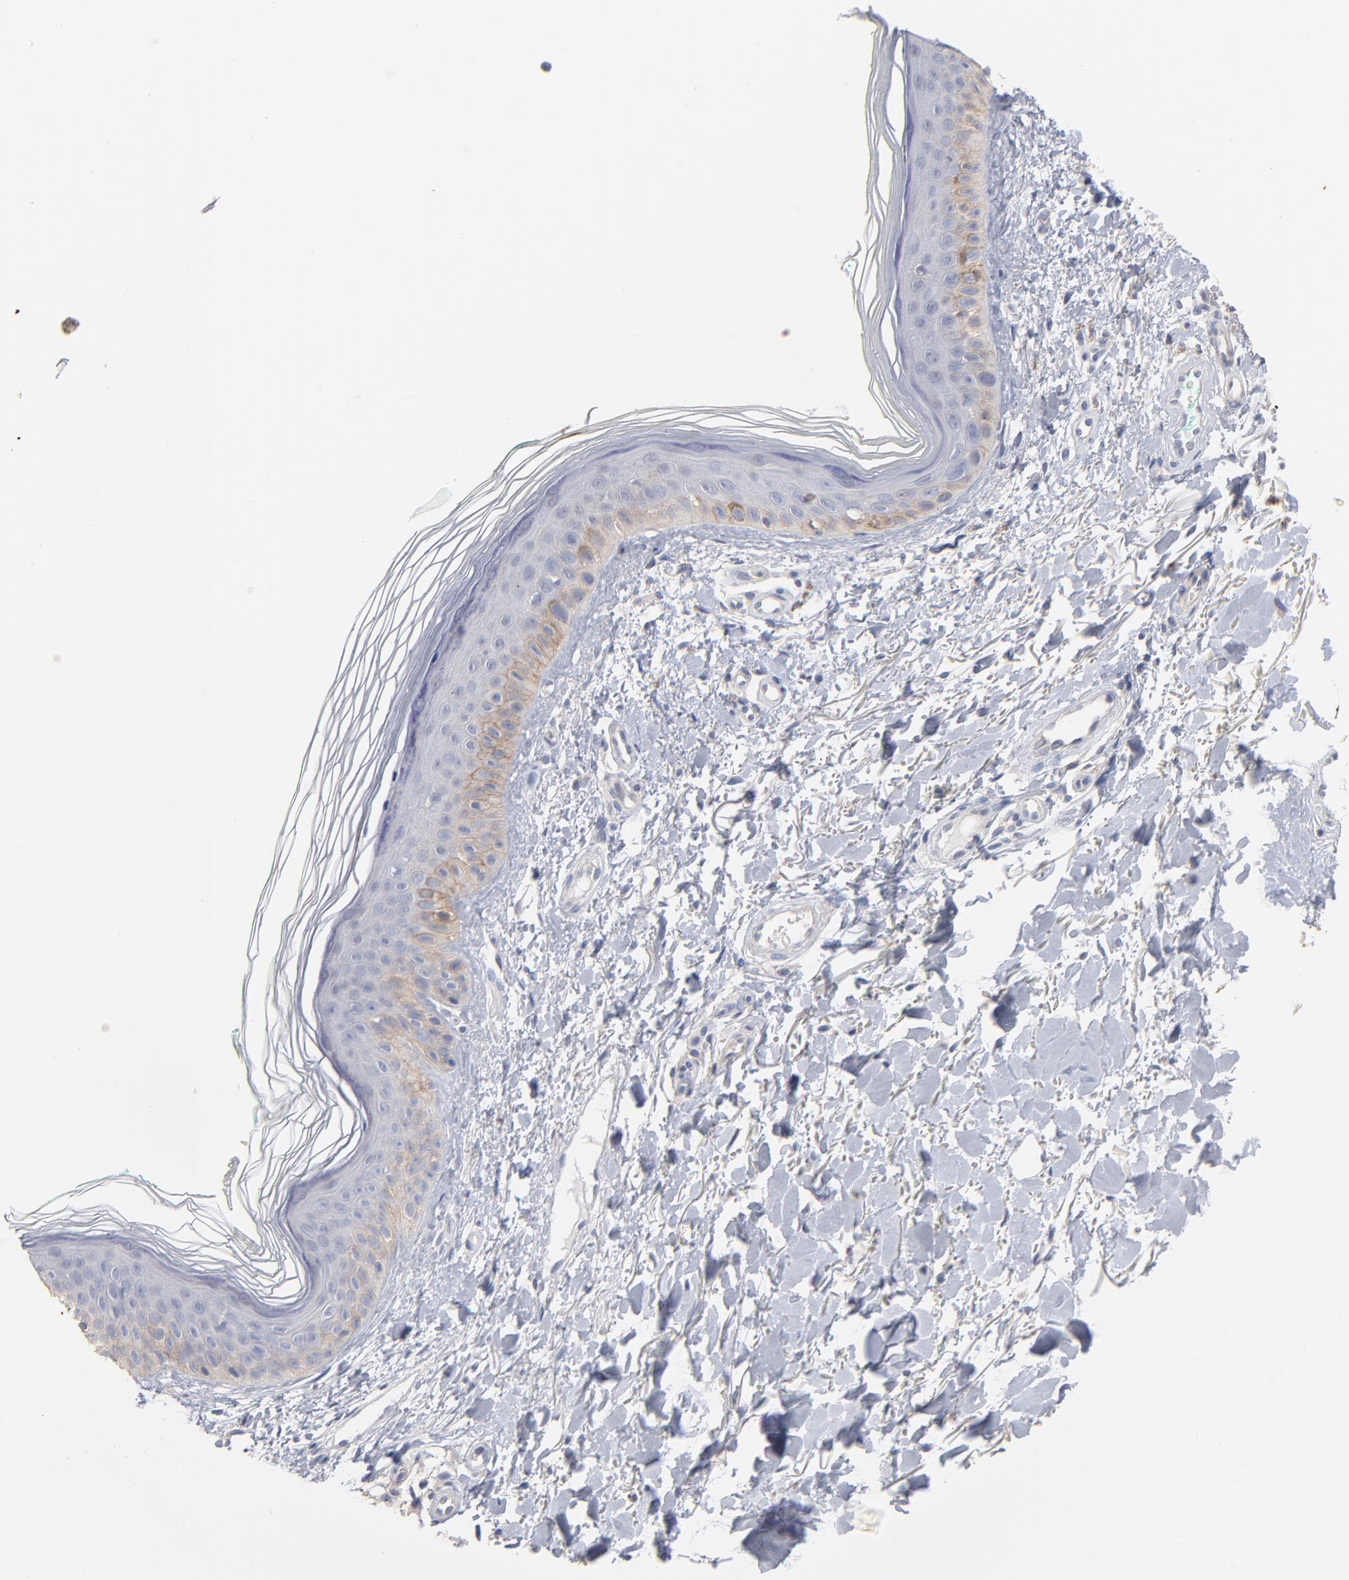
{"staining": {"intensity": "negative", "quantity": "none", "location": "none"}, "tissue": "skin", "cell_type": "Fibroblasts", "image_type": "normal", "snomed": [{"axis": "morphology", "description": "Normal tissue, NOS"}, {"axis": "topography", "description": "Skin"}], "caption": "The micrograph demonstrates no staining of fibroblasts in benign skin.", "gene": "SLC16A1", "patient": {"sex": "male", "age": 71}}